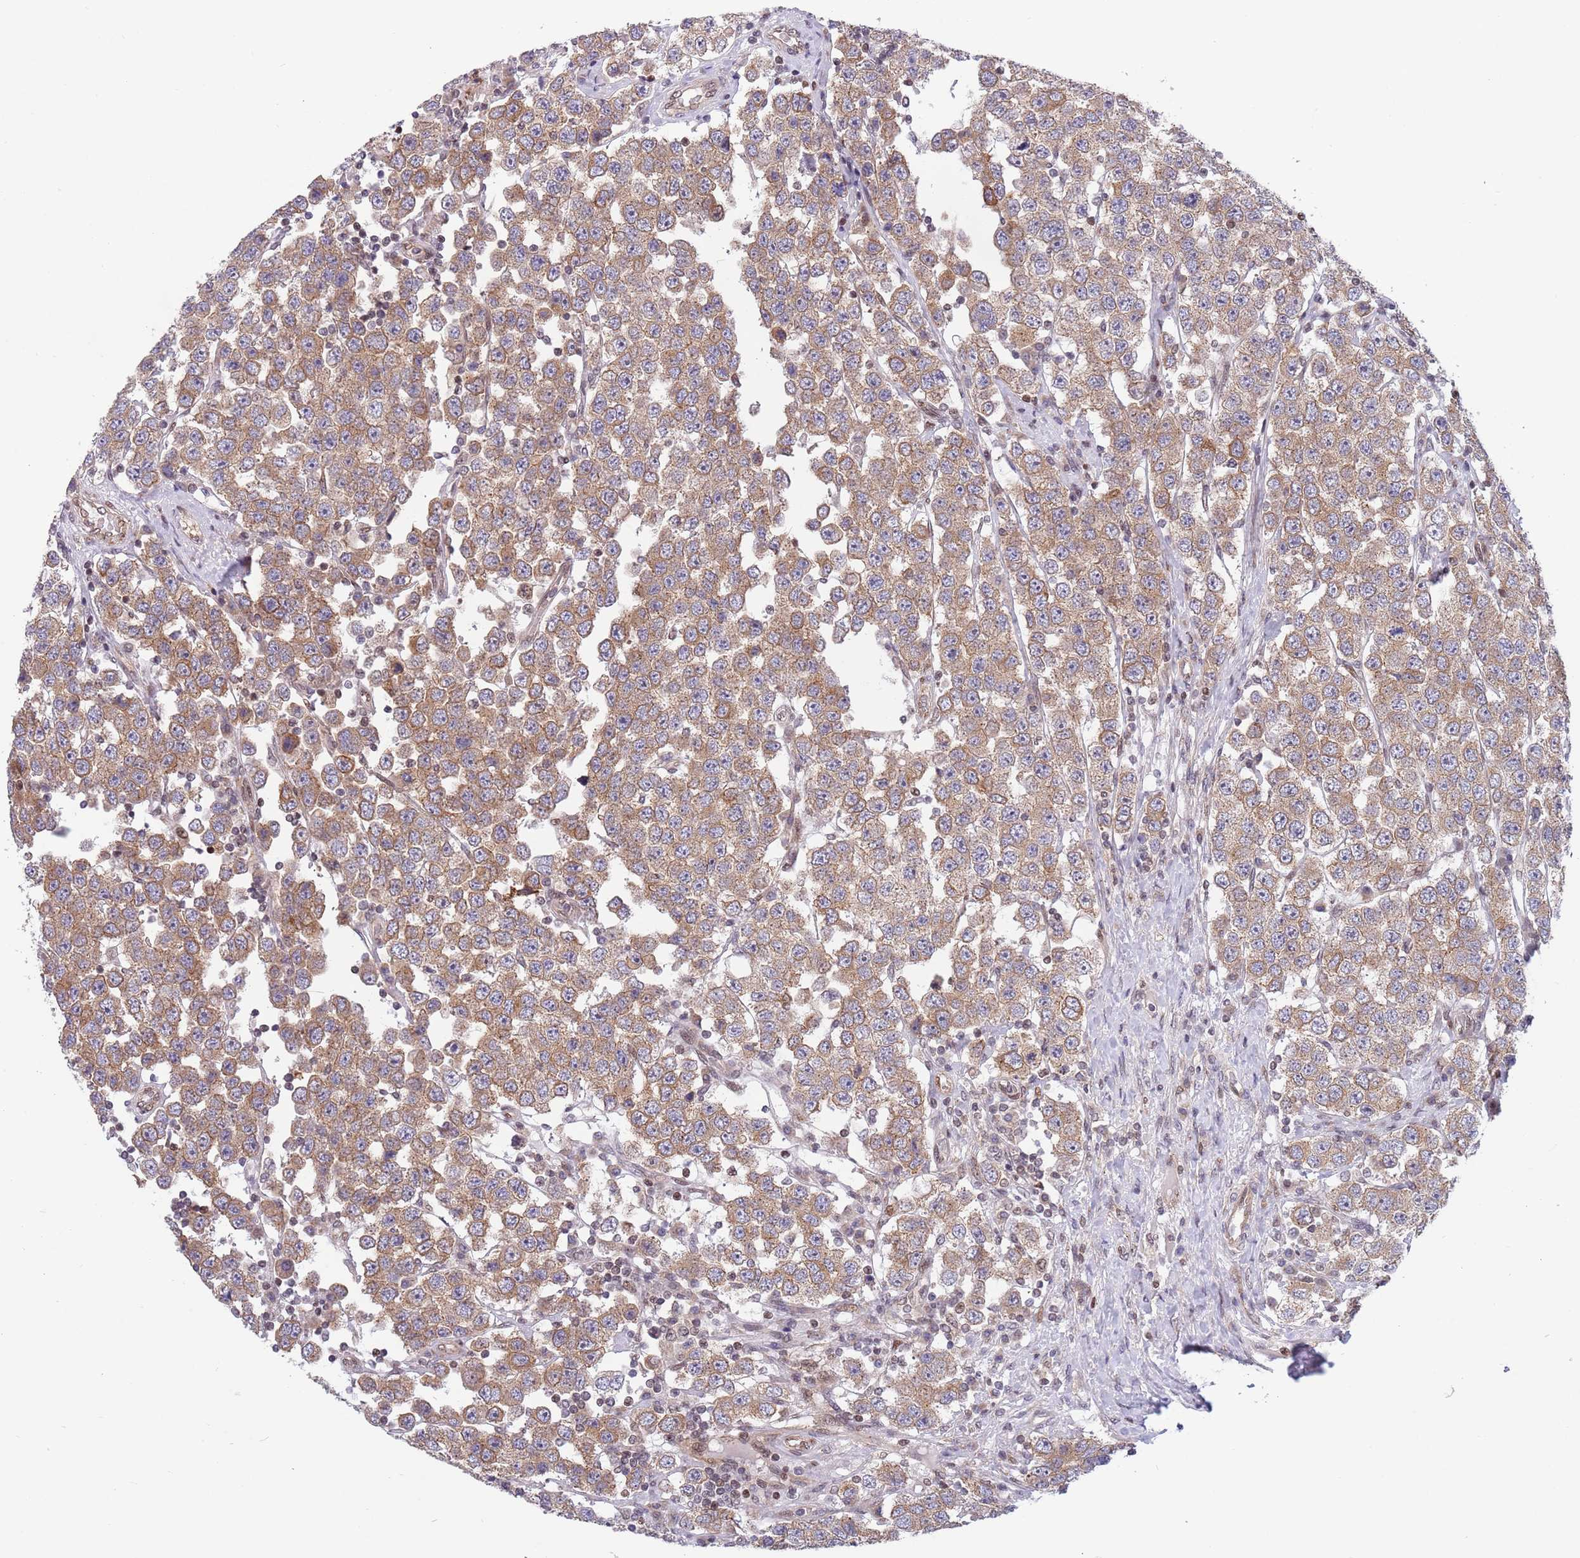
{"staining": {"intensity": "moderate", "quantity": ">75%", "location": "cytoplasmic/membranous"}, "tissue": "testis cancer", "cell_type": "Tumor cells", "image_type": "cancer", "snomed": [{"axis": "morphology", "description": "Seminoma, NOS"}, {"axis": "topography", "description": "Testis"}], "caption": "Brown immunohistochemical staining in seminoma (testis) reveals moderate cytoplasmic/membranous positivity in approximately >75% of tumor cells.", "gene": "TBX10", "patient": {"sex": "male", "age": 28}}